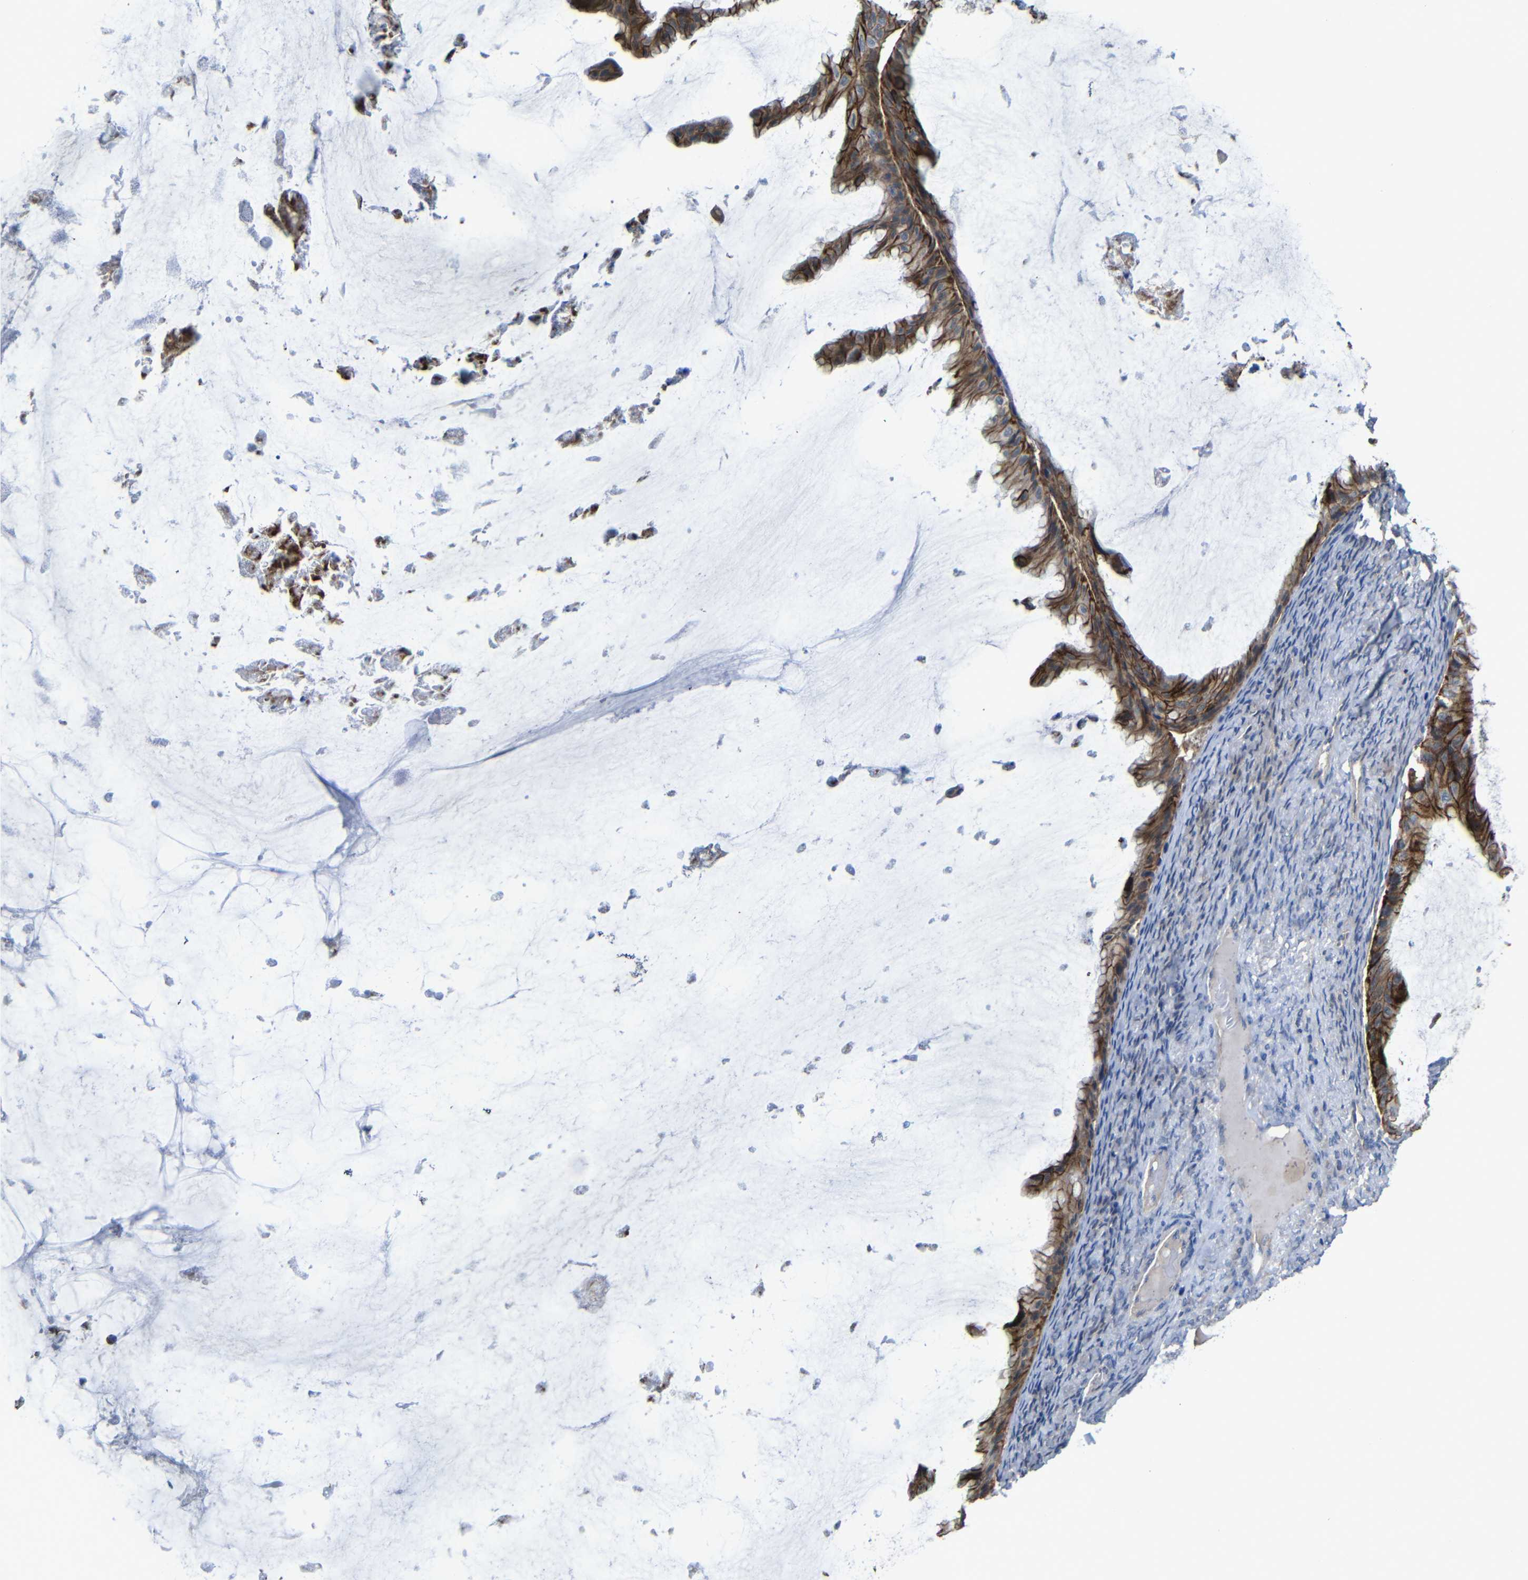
{"staining": {"intensity": "strong", "quantity": ">75%", "location": "cytoplasmic/membranous"}, "tissue": "ovarian cancer", "cell_type": "Tumor cells", "image_type": "cancer", "snomed": [{"axis": "morphology", "description": "Cystadenocarcinoma, mucinous, NOS"}, {"axis": "topography", "description": "Ovary"}], "caption": "Protein expression analysis of human mucinous cystadenocarcinoma (ovarian) reveals strong cytoplasmic/membranous positivity in about >75% of tumor cells. (DAB IHC with brightfield microscopy, high magnification).", "gene": "ZNF90", "patient": {"sex": "female", "age": 61}}